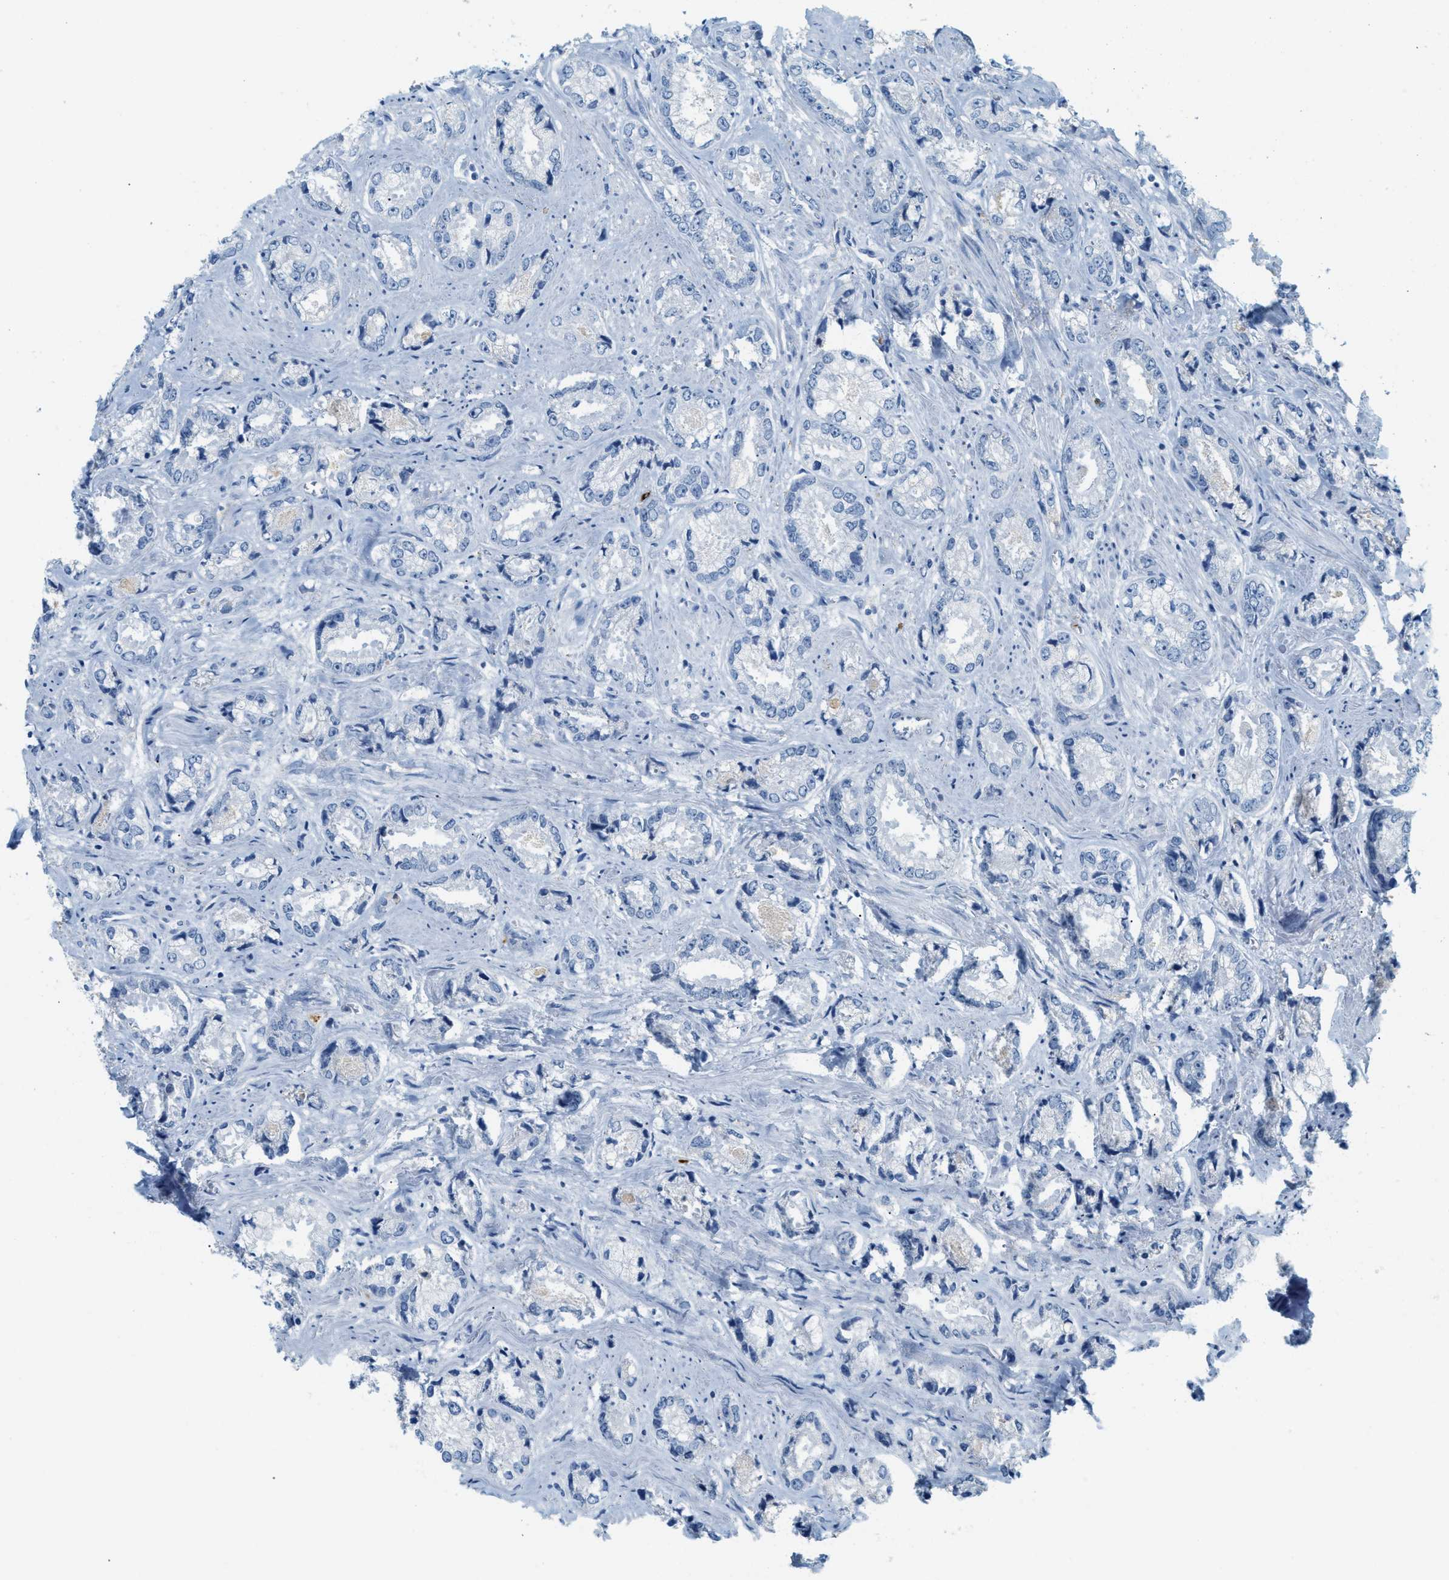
{"staining": {"intensity": "negative", "quantity": "none", "location": "none"}, "tissue": "prostate cancer", "cell_type": "Tumor cells", "image_type": "cancer", "snomed": [{"axis": "morphology", "description": "Adenocarcinoma, High grade"}, {"axis": "topography", "description": "Prostate"}], "caption": "Tumor cells are negative for protein expression in human prostate high-grade adenocarcinoma.", "gene": "LCN2", "patient": {"sex": "male", "age": 61}}